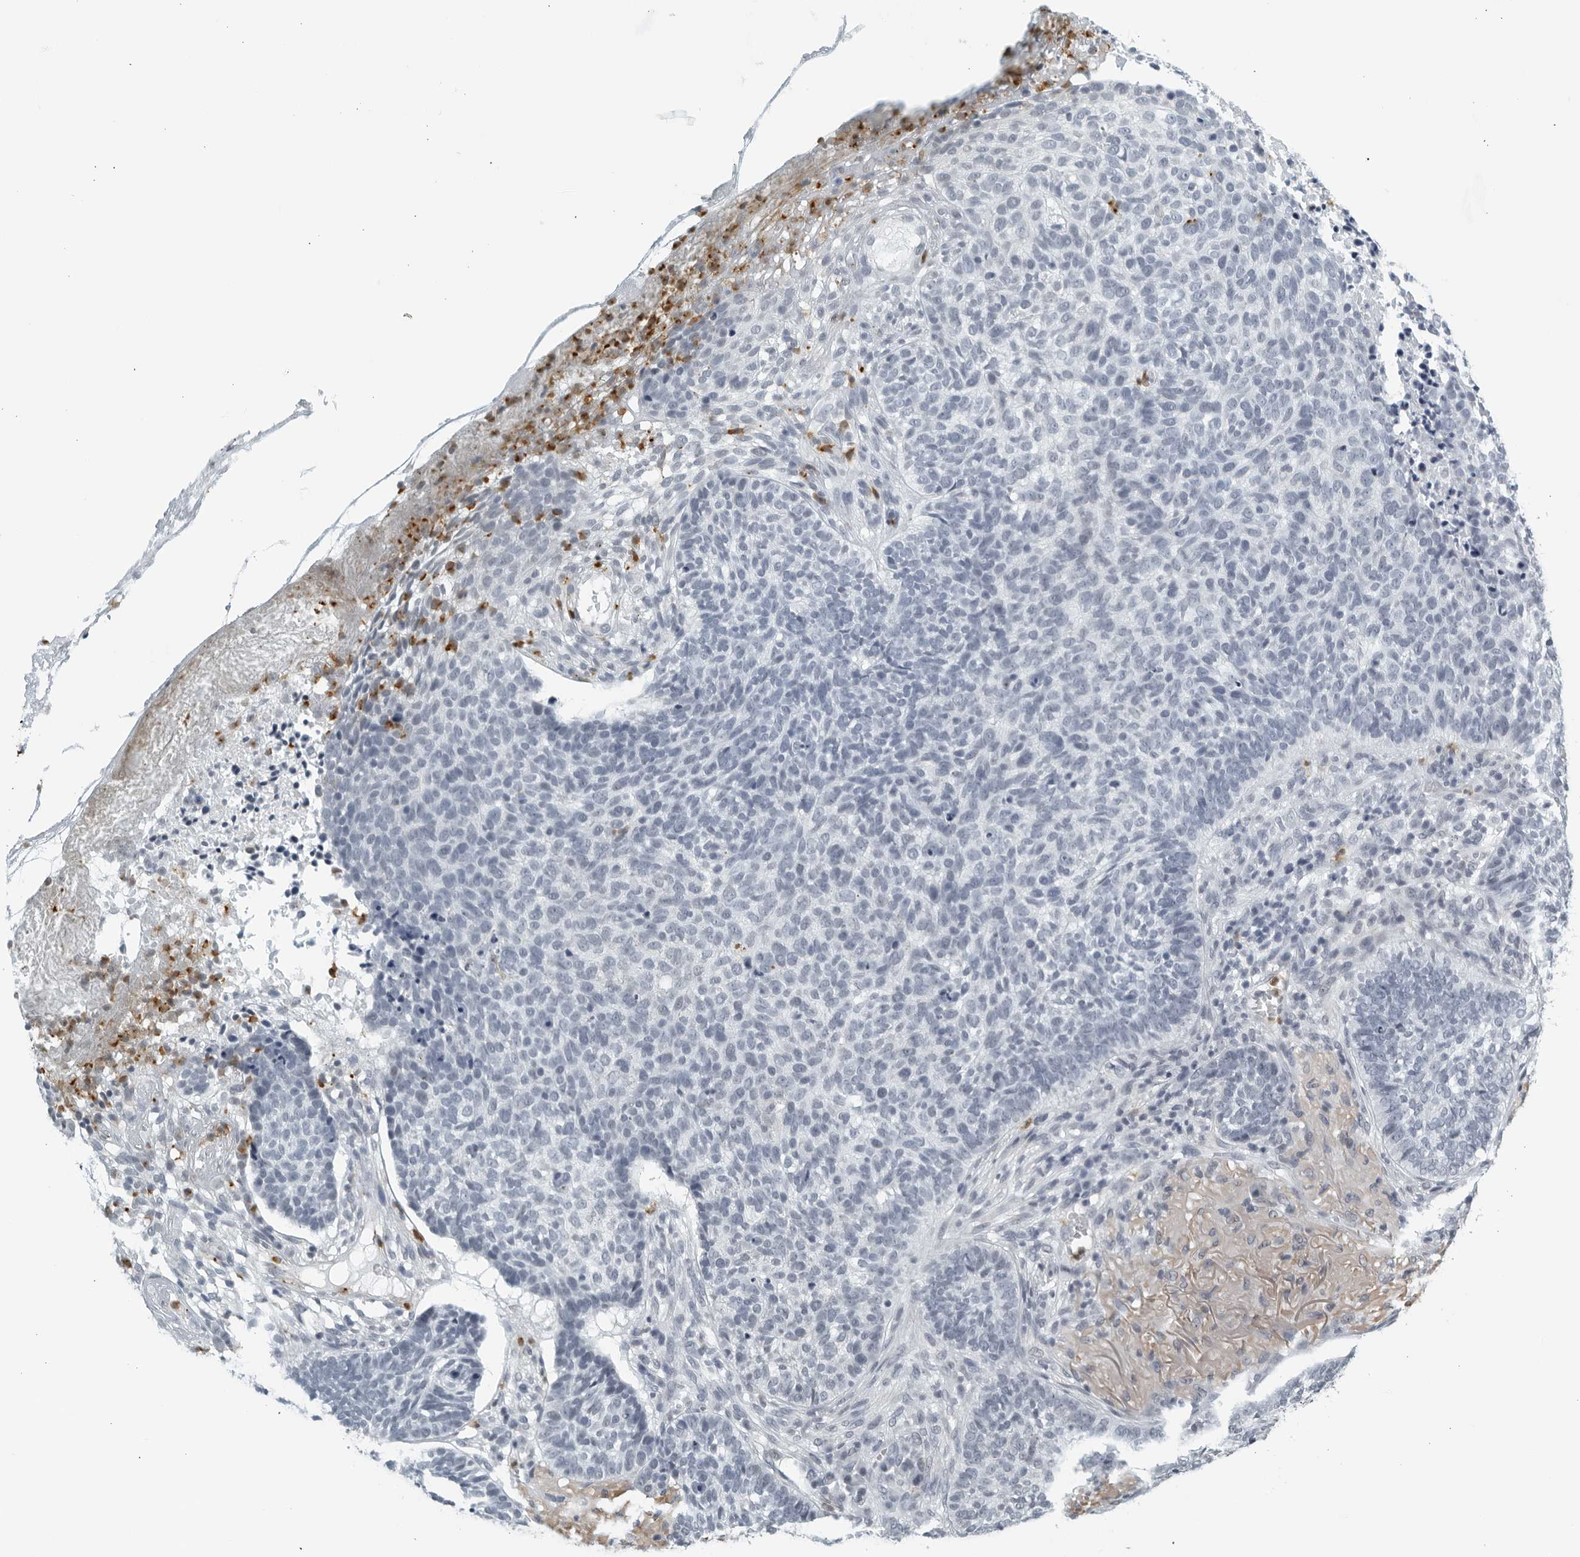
{"staining": {"intensity": "negative", "quantity": "none", "location": "none"}, "tissue": "skin cancer", "cell_type": "Tumor cells", "image_type": "cancer", "snomed": [{"axis": "morphology", "description": "Basal cell carcinoma"}, {"axis": "topography", "description": "Skin"}], "caption": "Immunohistochemistry histopathology image of skin cancer stained for a protein (brown), which shows no positivity in tumor cells.", "gene": "KLK7", "patient": {"sex": "male", "age": 85}}